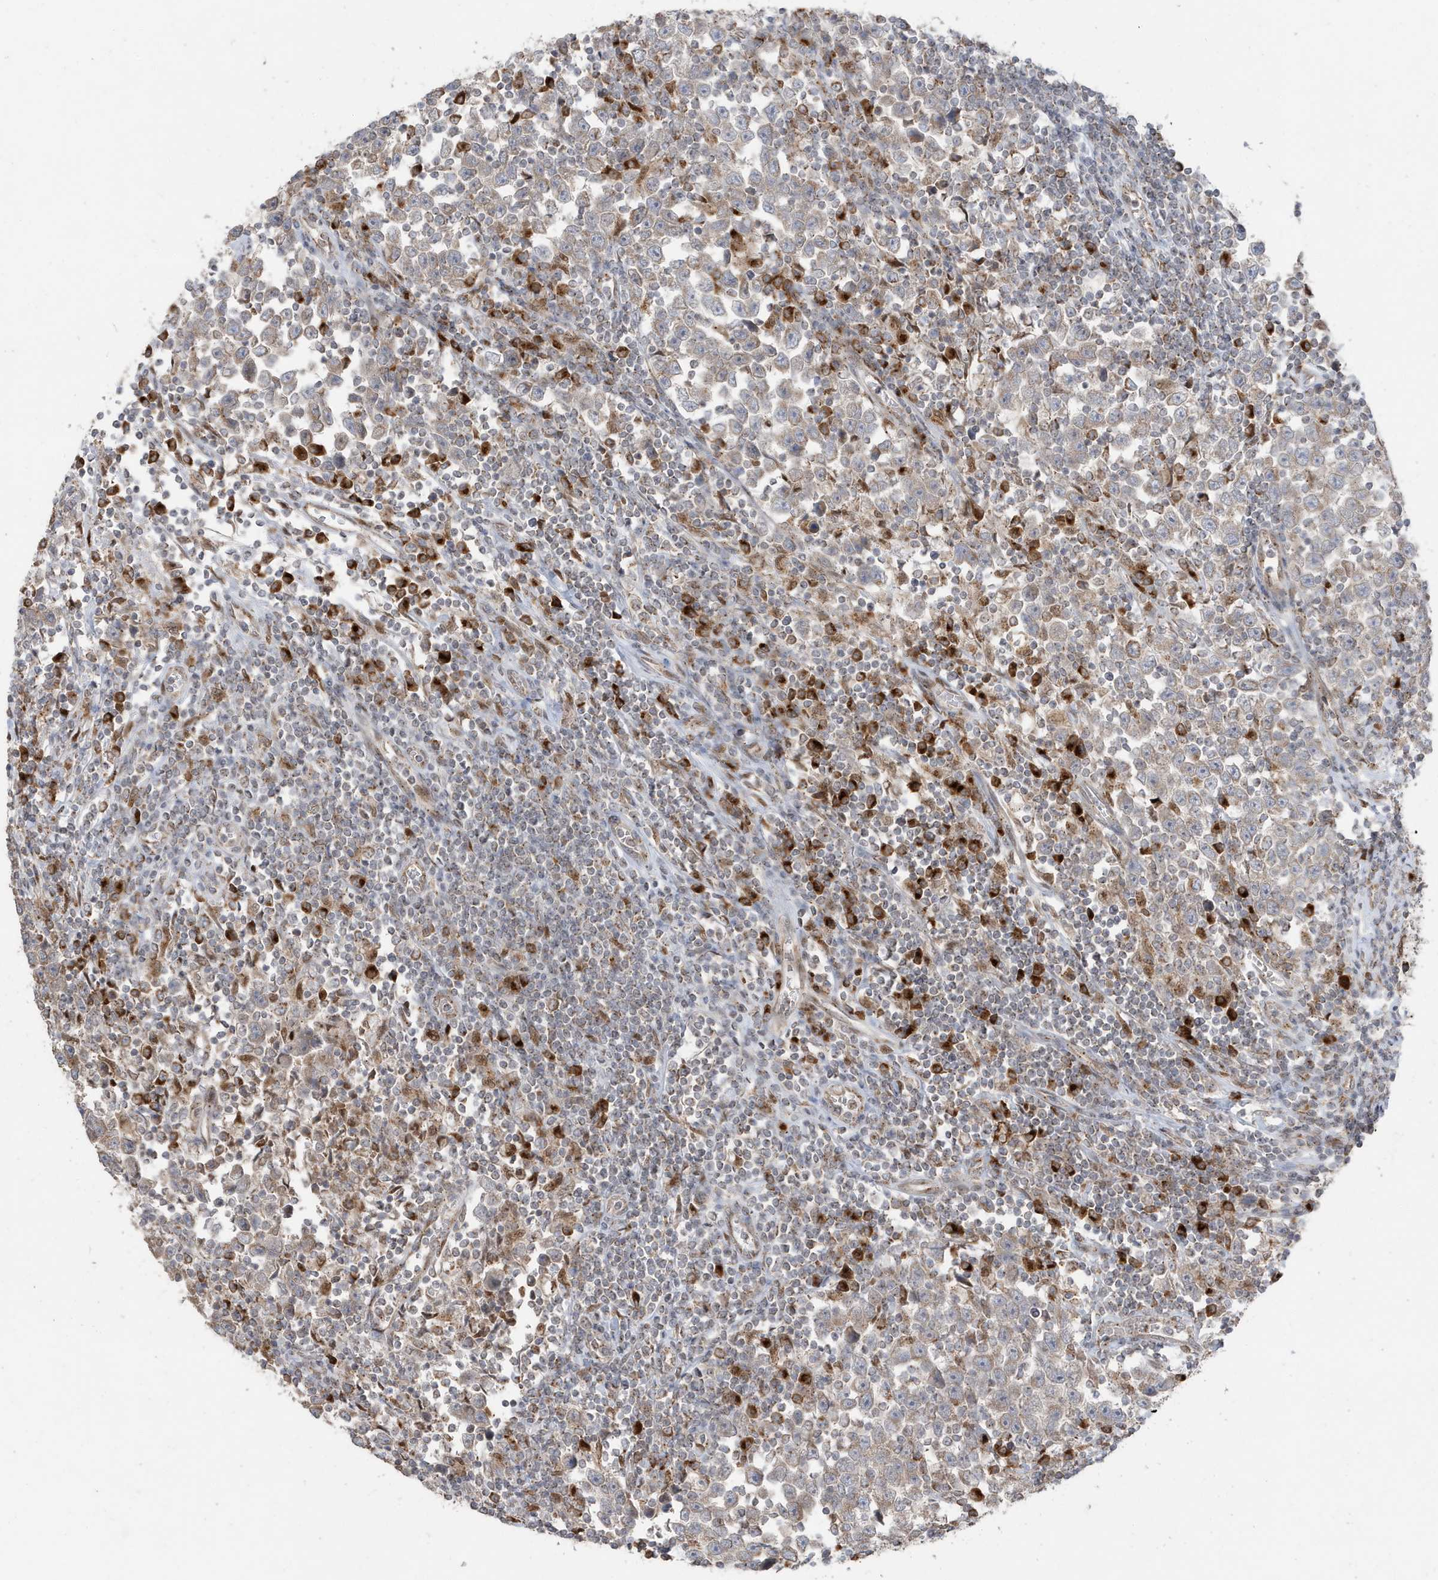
{"staining": {"intensity": "weak", "quantity": "<25%", "location": "cytoplasmic/membranous"}, "tissue": "testis cancer", "cell_type": "Tumor cells", "image_type": "cancer", "snomed": [{"axis": "morphology", "description": "Normal tissue, NOS"}, {"axis": "morphology", "description": "Seminoma, NOS"}, {"axis": "topography", "description": "Testis"}], "caption": "An IHC photomicrograph of testis cancer (seminoma) is shown. There is no staining in tumor cells of testis cancer (seminoma). The staining is performed using DAB brown chromogen with nuclei counter-stained in using hematoxylin.", "gene": "RER1", "patient": {"sex": "male", "age": 43}}